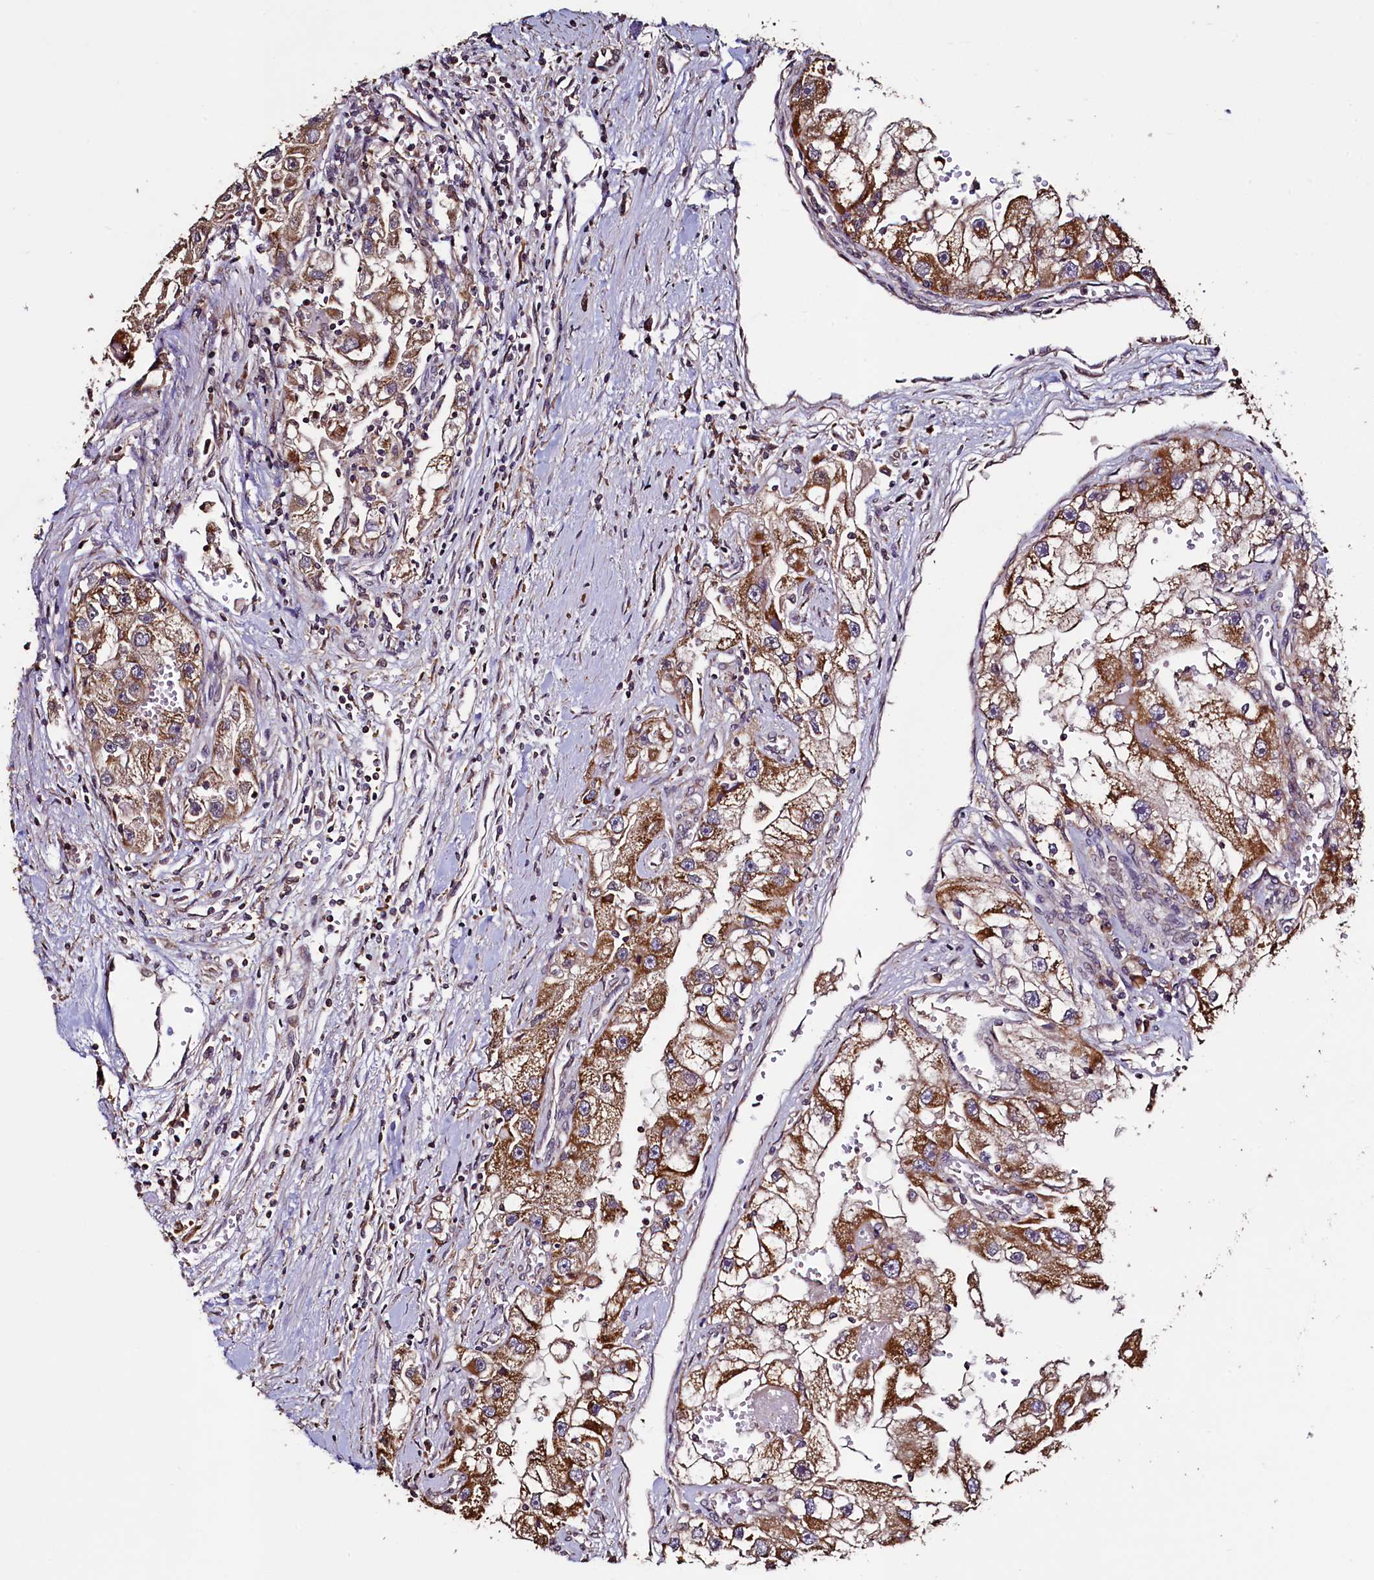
{"staining": {"intensity": "strong", "quantity": "25%-75%", "location": "cytoplasmic/membranous"}, "tissue": "renal cancer", "cell_type": "Tumor cells", "image_type": "cancer", "snomed": [{"axis": "morphology", "description": "Adenocarcinoma, NOS"}, {"axis": "topography", "description": "Kidney"}], "caption": "Strong cytoplasmic/membranous protein positivity is seen in approximately 25%-75% of tumor cells in adenocarcinoma (renal).", "gene": "RBFA", "patient": {"sex": "male", "age": 63}}